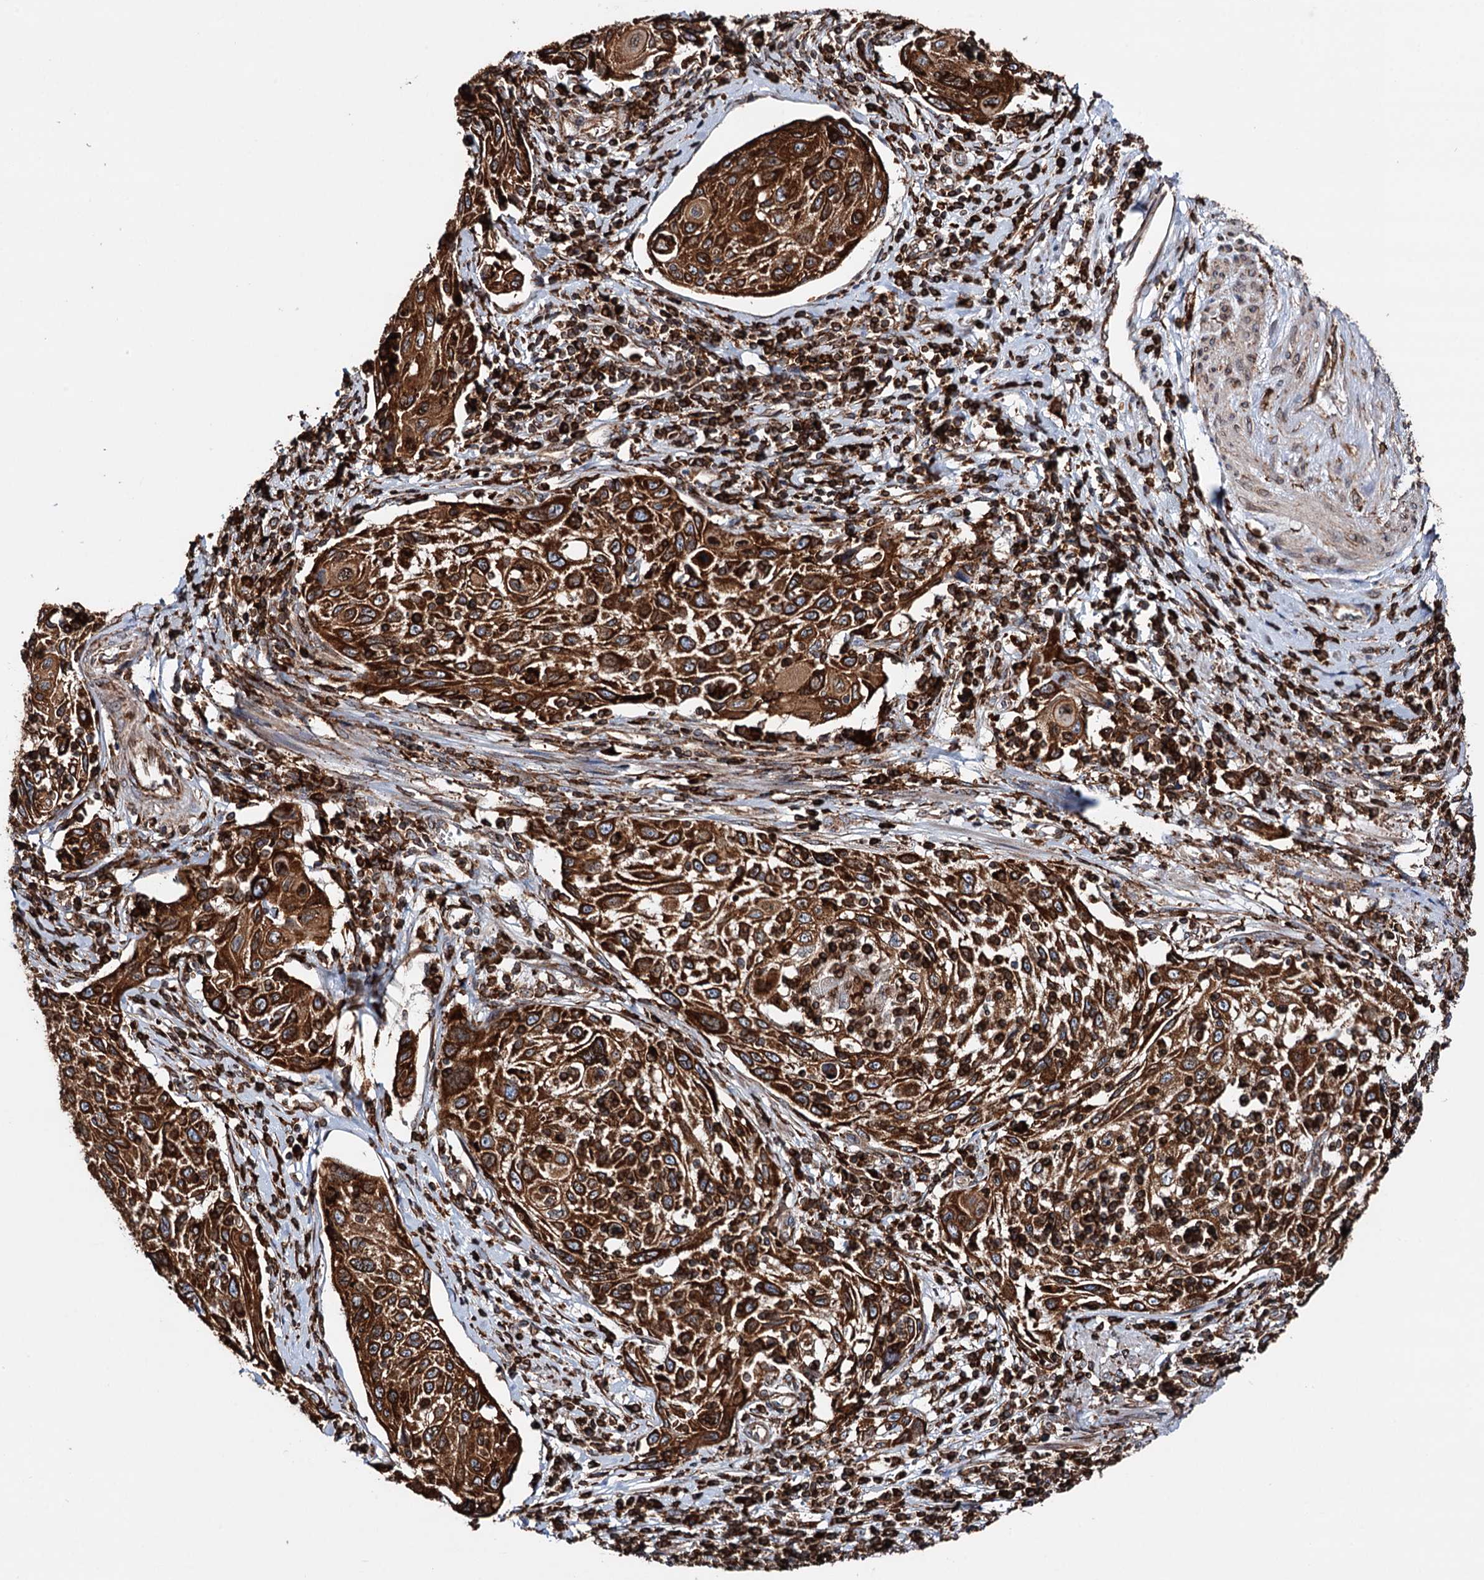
{"staining": {"intensity": "strong", "quantity": ">75%", "location": "cytoplasmic/membranous"}, "tissue": "cervical cancer", "cell_type": "Tumor cells", "image_type": "cancer", "snomed": [{"axis": "morphology", "description": "Squamous cell carcinoma, NOS"}, {"axis": "topography", "description": "Cervix"}], "caption": "A brown stain labels strong cytoplasmic/membranous positivity of a protein in cervical cancer tumor cells. (DAB (3,3'-diaminobenzidine) = brown stain, brightfield microscopy at high magnification).", "gene": "ERP29", "patient": {"sex": "female", "age": 70}}